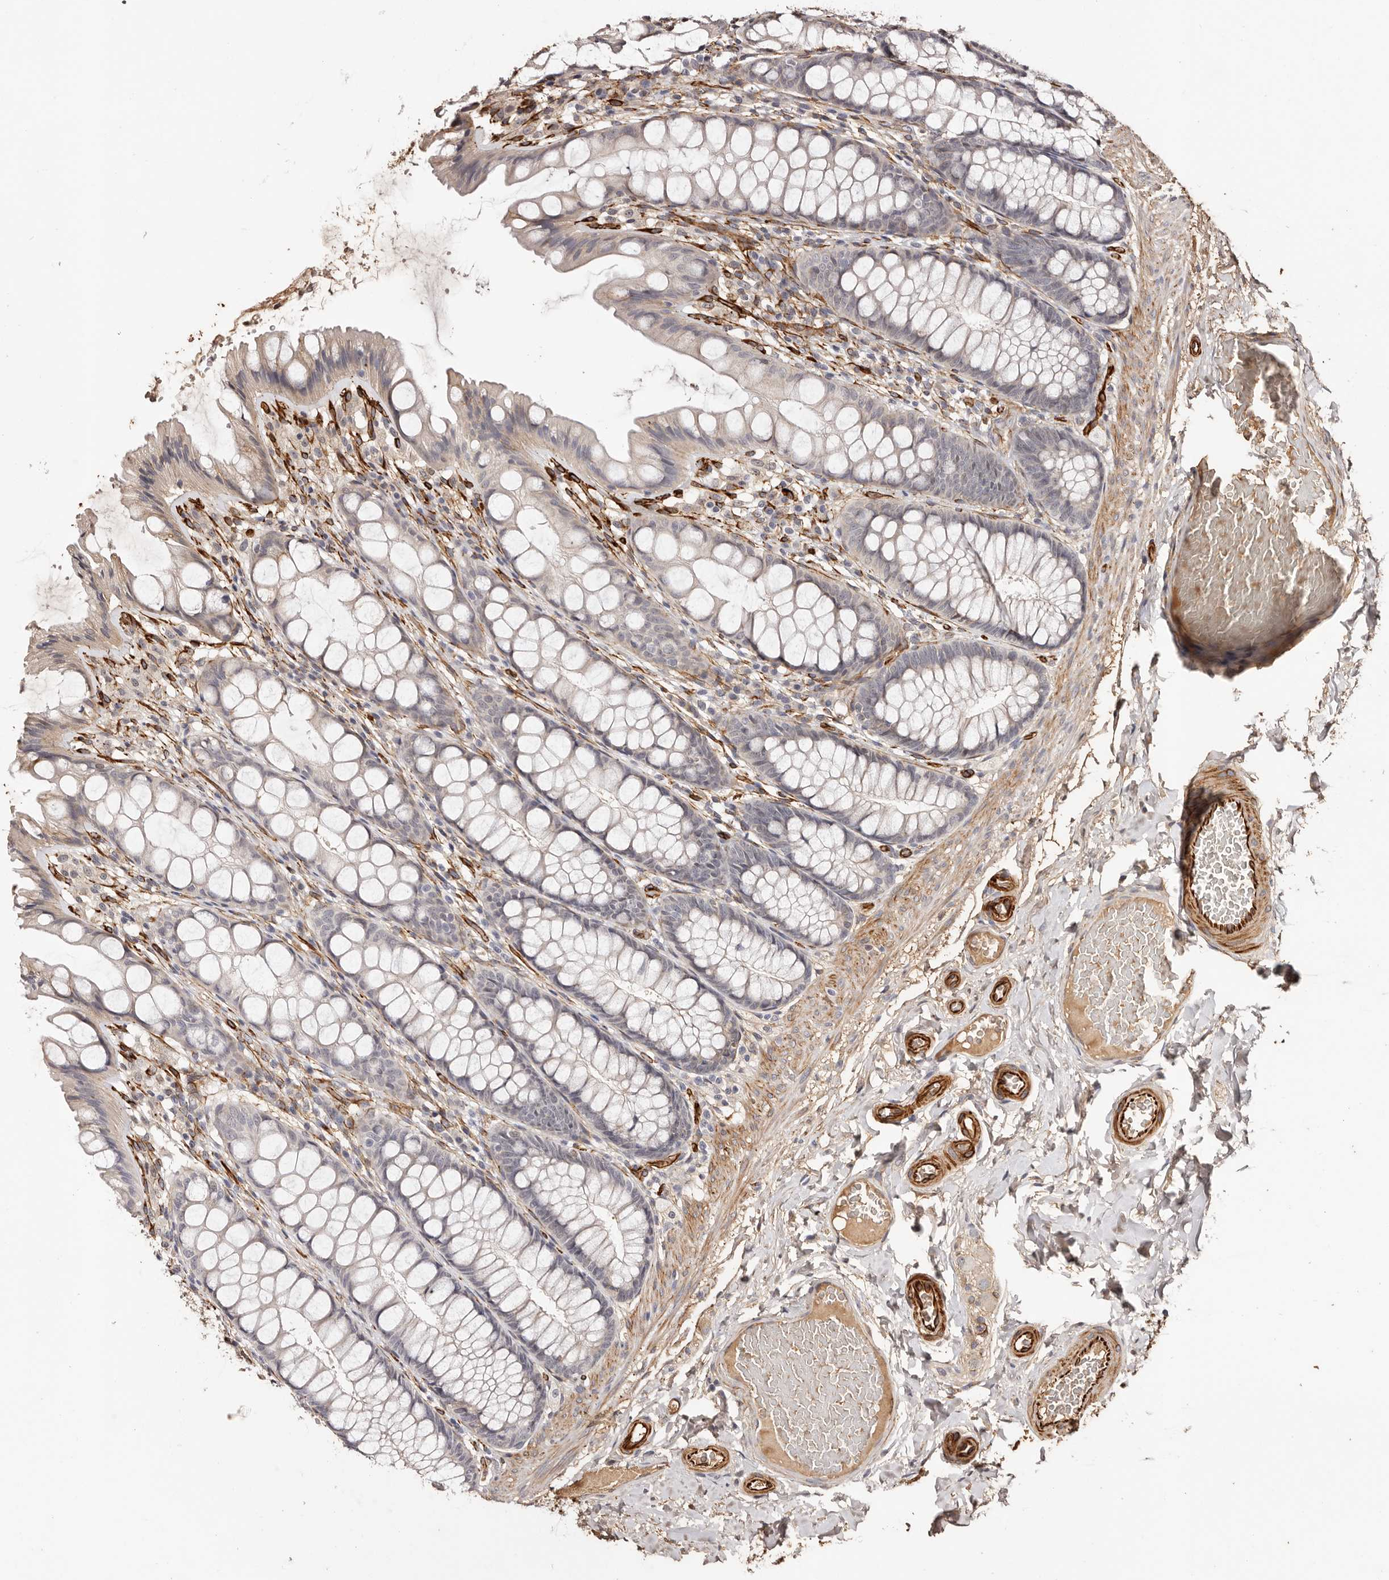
{"staining": {"intensity": "strong", "quantity": ">75%", "location": "cytoplasmic/membranous"}, "tissue": "colon", "cell_type": "Endothelial cells", "image_type": "normal", "snomed": [{"axis": "morphology", "description": "Normal tissue, NOS"}, {"axis": "topography", "description": "Colon"}], "caption": "This image demonstrates immunohistochemistry (IHC) staining of benign human colon, with high strong cytoplasmic/membranous staining in about >75% of endothelial cells.", "gene": "ZNF557", "patient": {"sex": "male", "age": 47}}